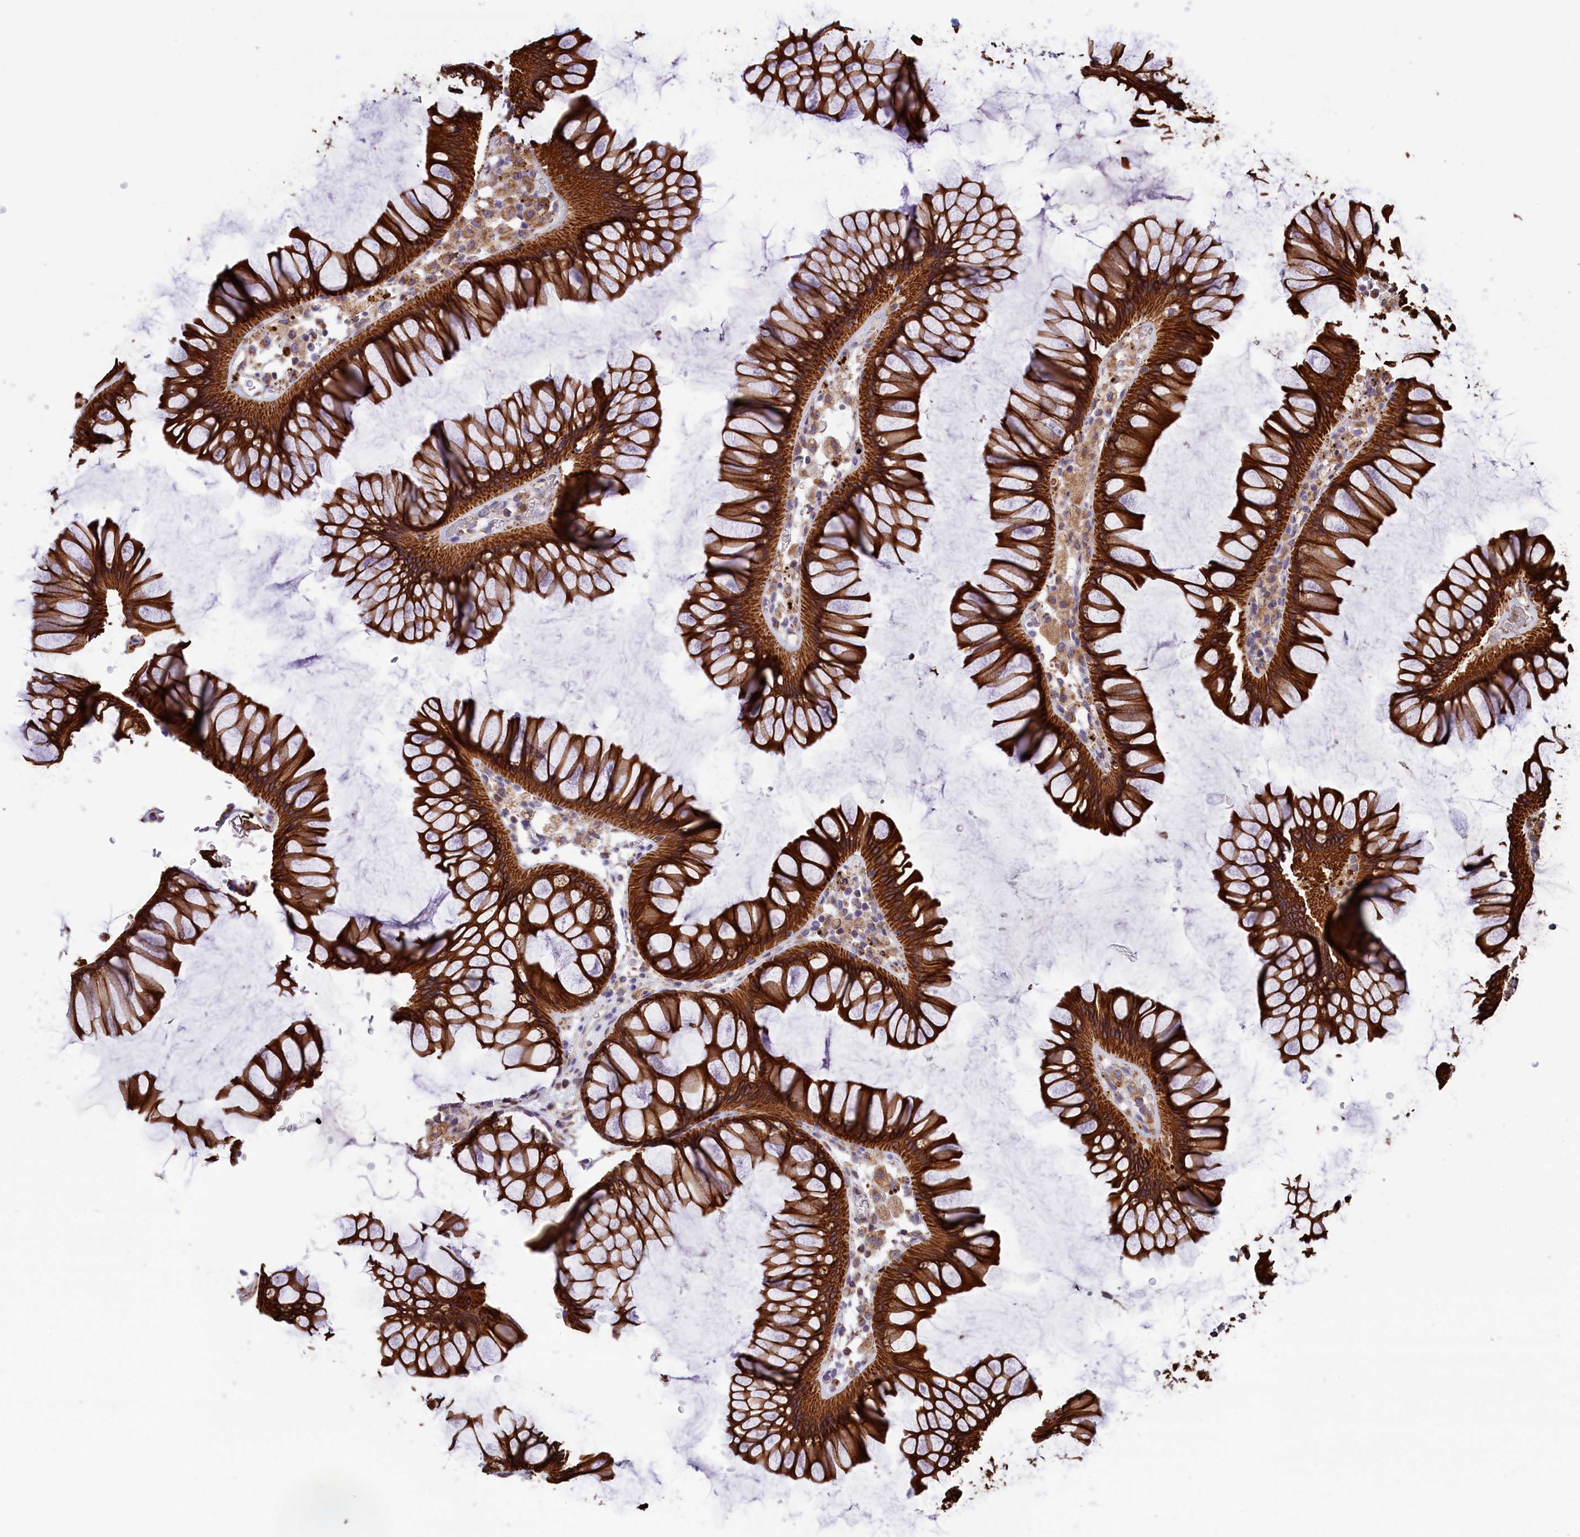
{"staining": {"intensity": "moderate", "quantity": ">75%", "location": "cytoplasmic/membranous"}, "tissue": "colon", "cell_type": "Endothelial cells", "image_type": "normal", "snomed": [{"axis": "morphology", "description": "Normal tissue, NOS"}, {"axis": "topography", "description": "Colon"}], "caption": "Protein positivity by immunohistochemistry displays moderate cytoplasmic/membranous positivity in approximately >75% of endothelial cells in benign colon.", "gene": "GATB", "patient": {"sex": "female", "age": 82}}